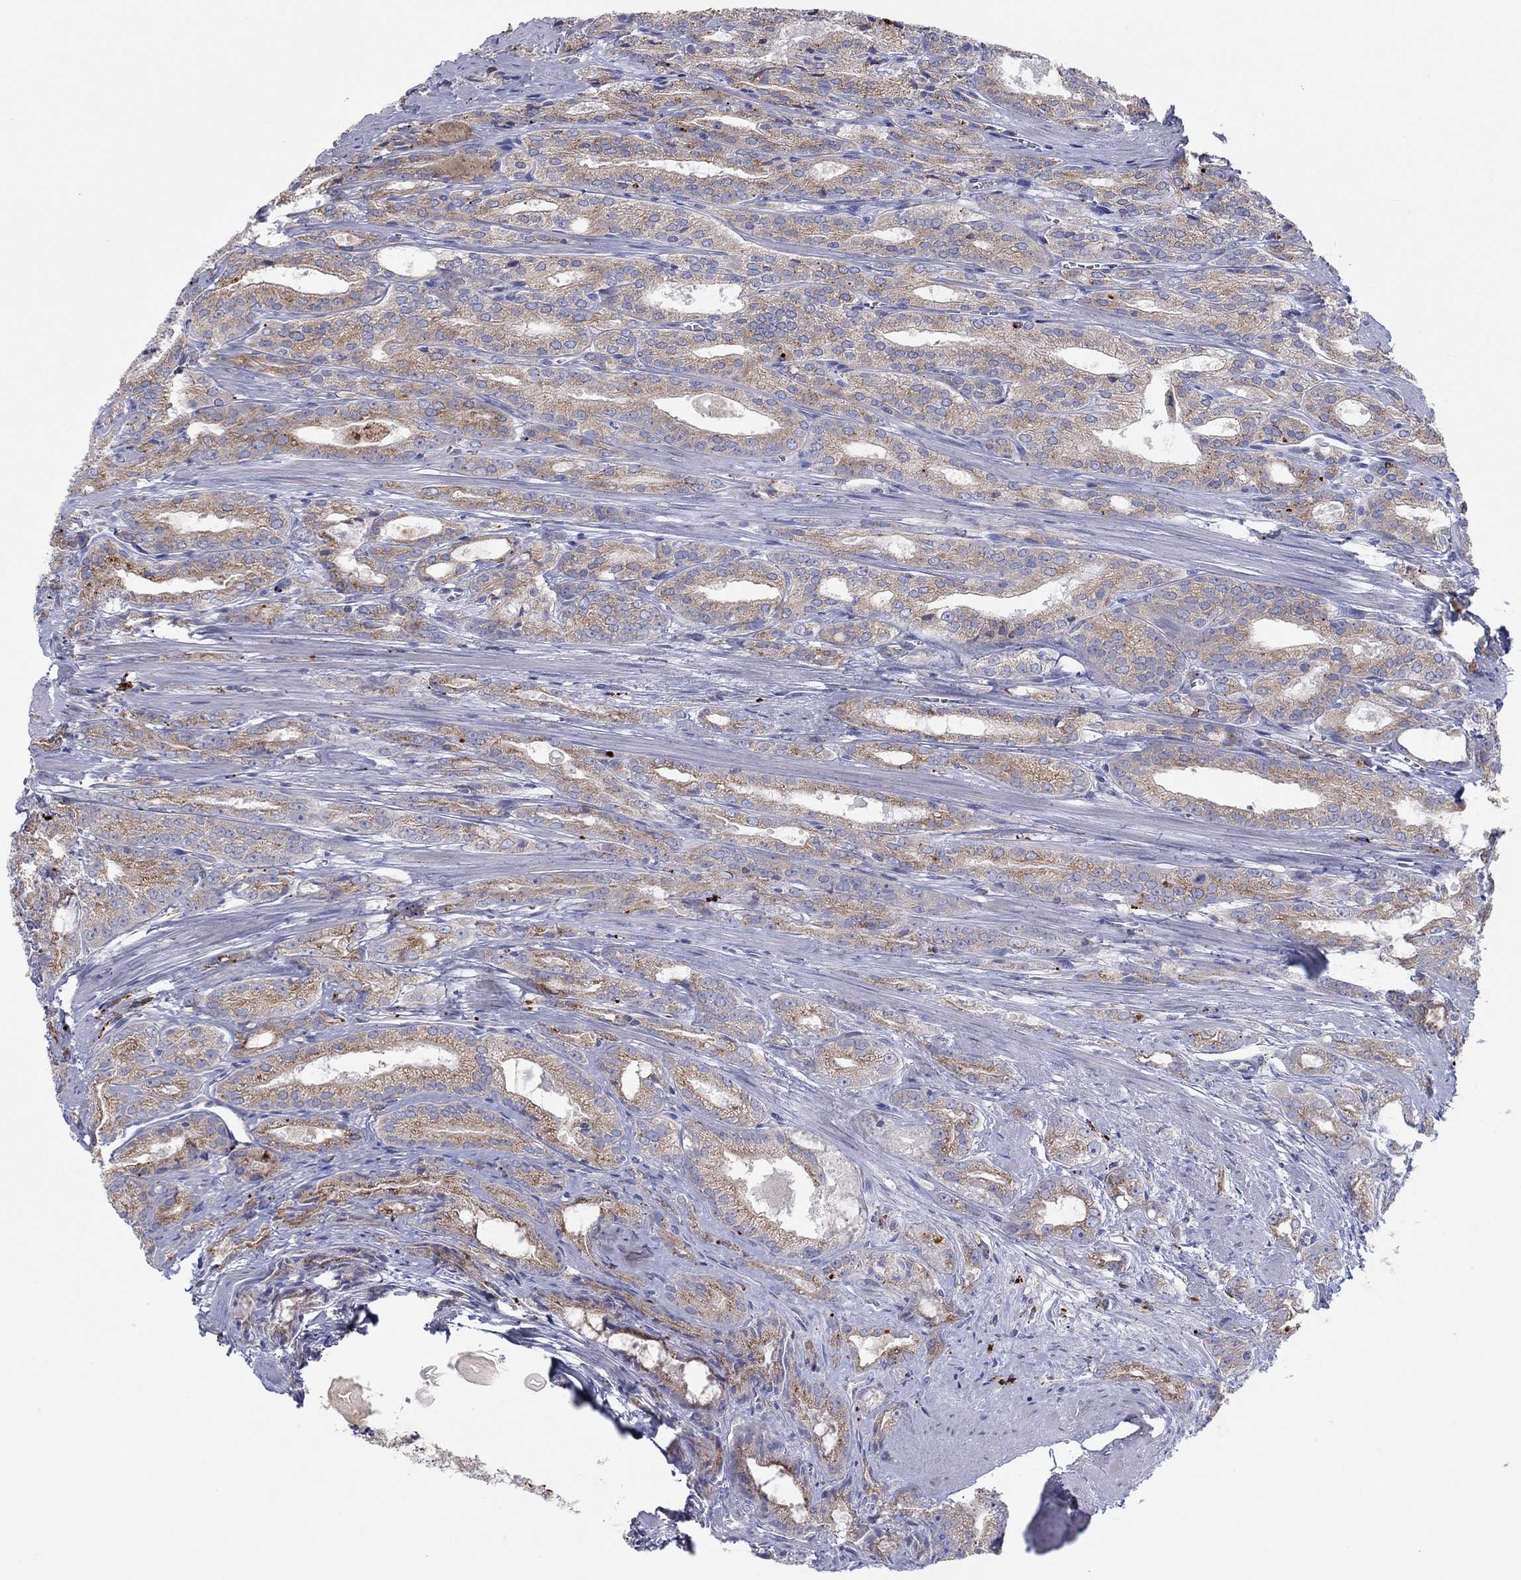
{"staining": {"intensity": "moderate", "quantity": "25%-75%", "location": "cytoplasmic/membranous"}, "tissue": "prostate cancer", "cell_type": "Tumor cells", "image_type": "cancer", "snomed": [{"axis": "morphology", "description": "Adenocarcinoma, NOS"}, {"axis": "morphology", "description": "Adenocarcinoma, High grade"}, {"axis": "topography", "description": "Prostate"}], "caption": "A brown stain shows moderate cytoplasmic/membranous staining of a protein in prostate cancer tumor cells.", "gene": "BCO2", "patient": {"sex": "male", "age": 70}}